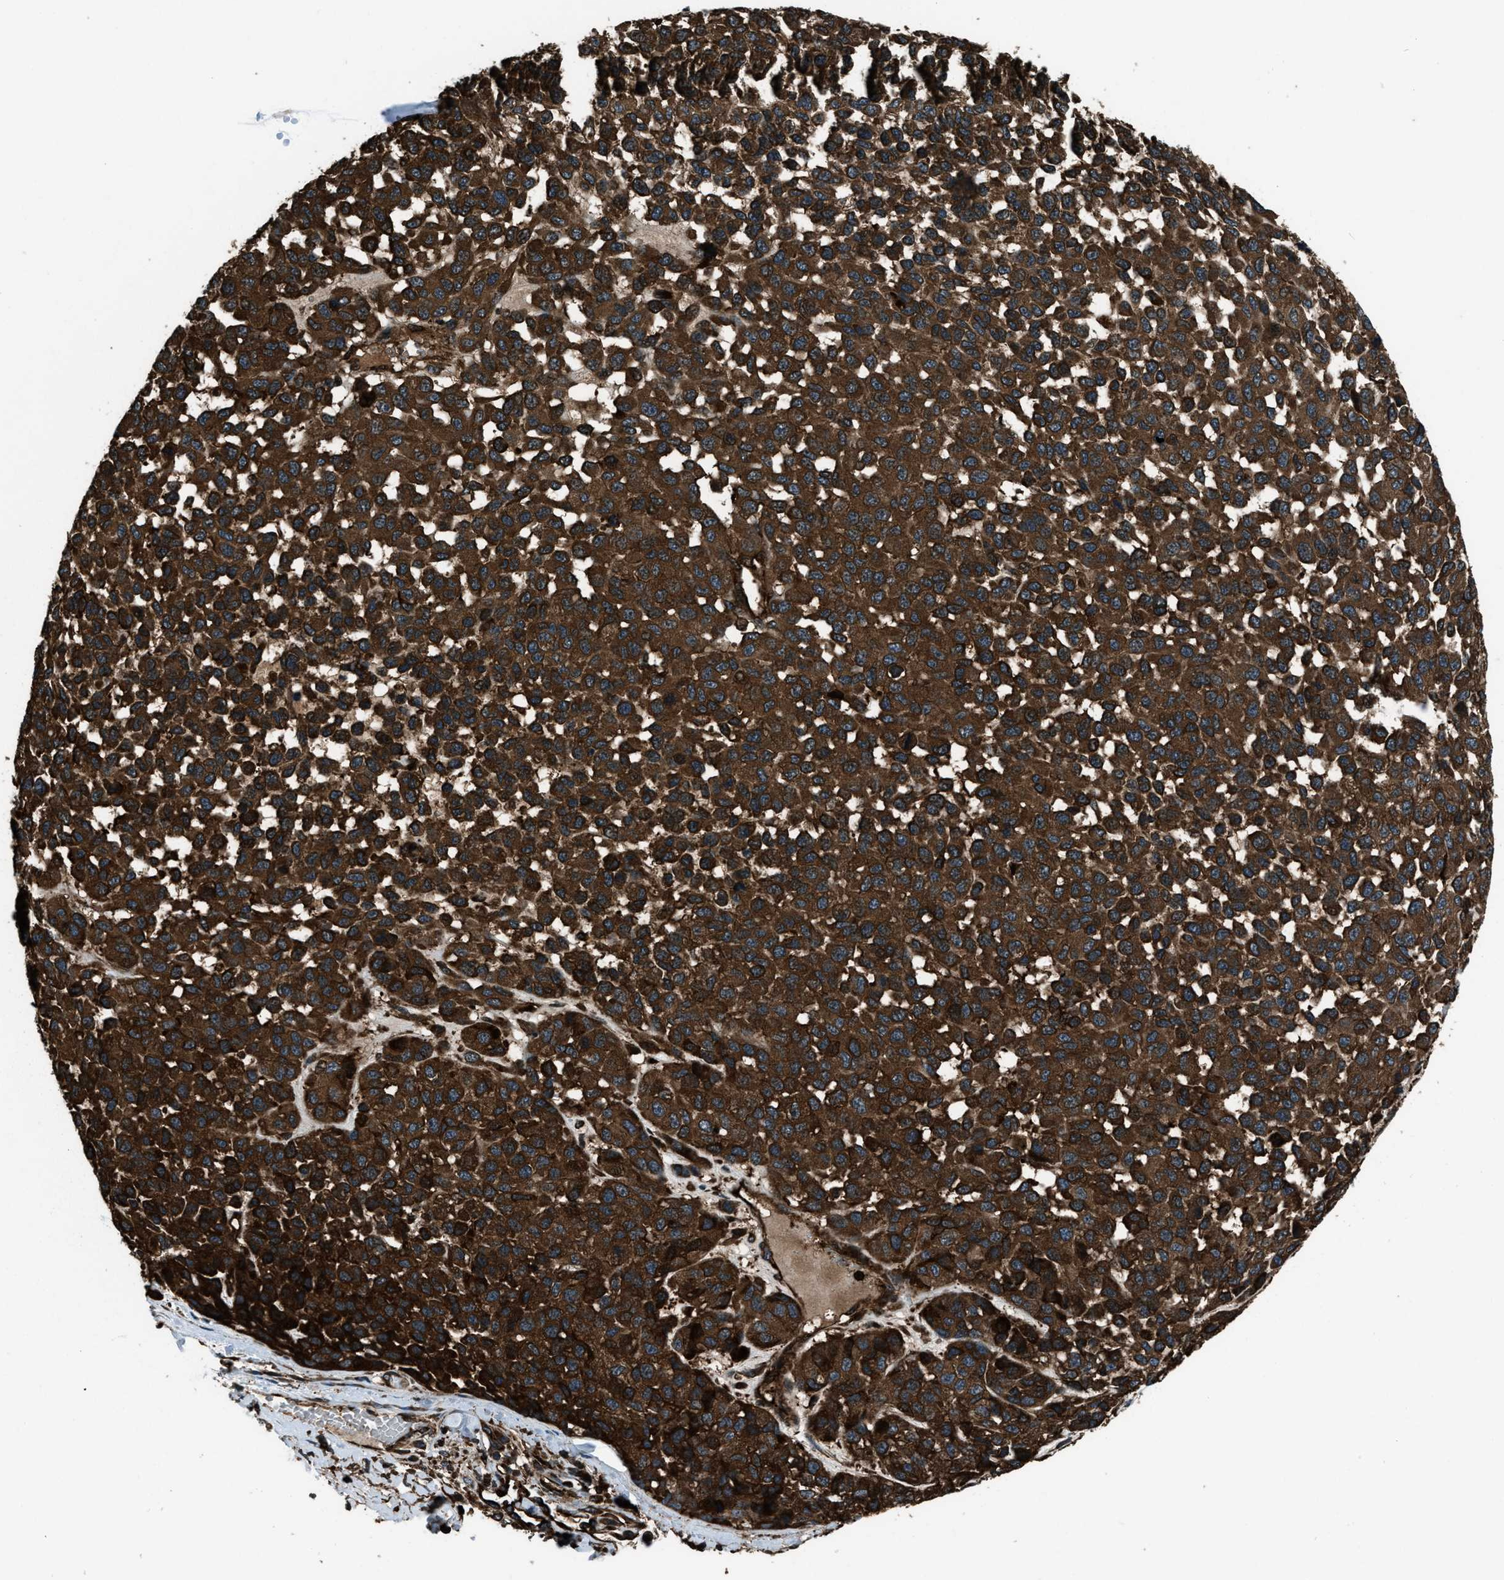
{"staining": {"intensity": "strong", "quantity": ">75%", "location": "cytoplasmic/membranous"}, "tissue": "melanoma", "cell_type": "Tumor cells", "image_type": "cancer", "snomed": [{"axis": "morphology", "description": "Malignant melanoma, NOS"}, {"axis": "topography", "description": "Skin"}], "caption": "Protein expression analysis of melanoma demonstrates strong cytoplasmic/membranous staining in approximately >75% of tumor cells.", "gene": "SNX30", "patient": {"sex": "male", "age": 62}}